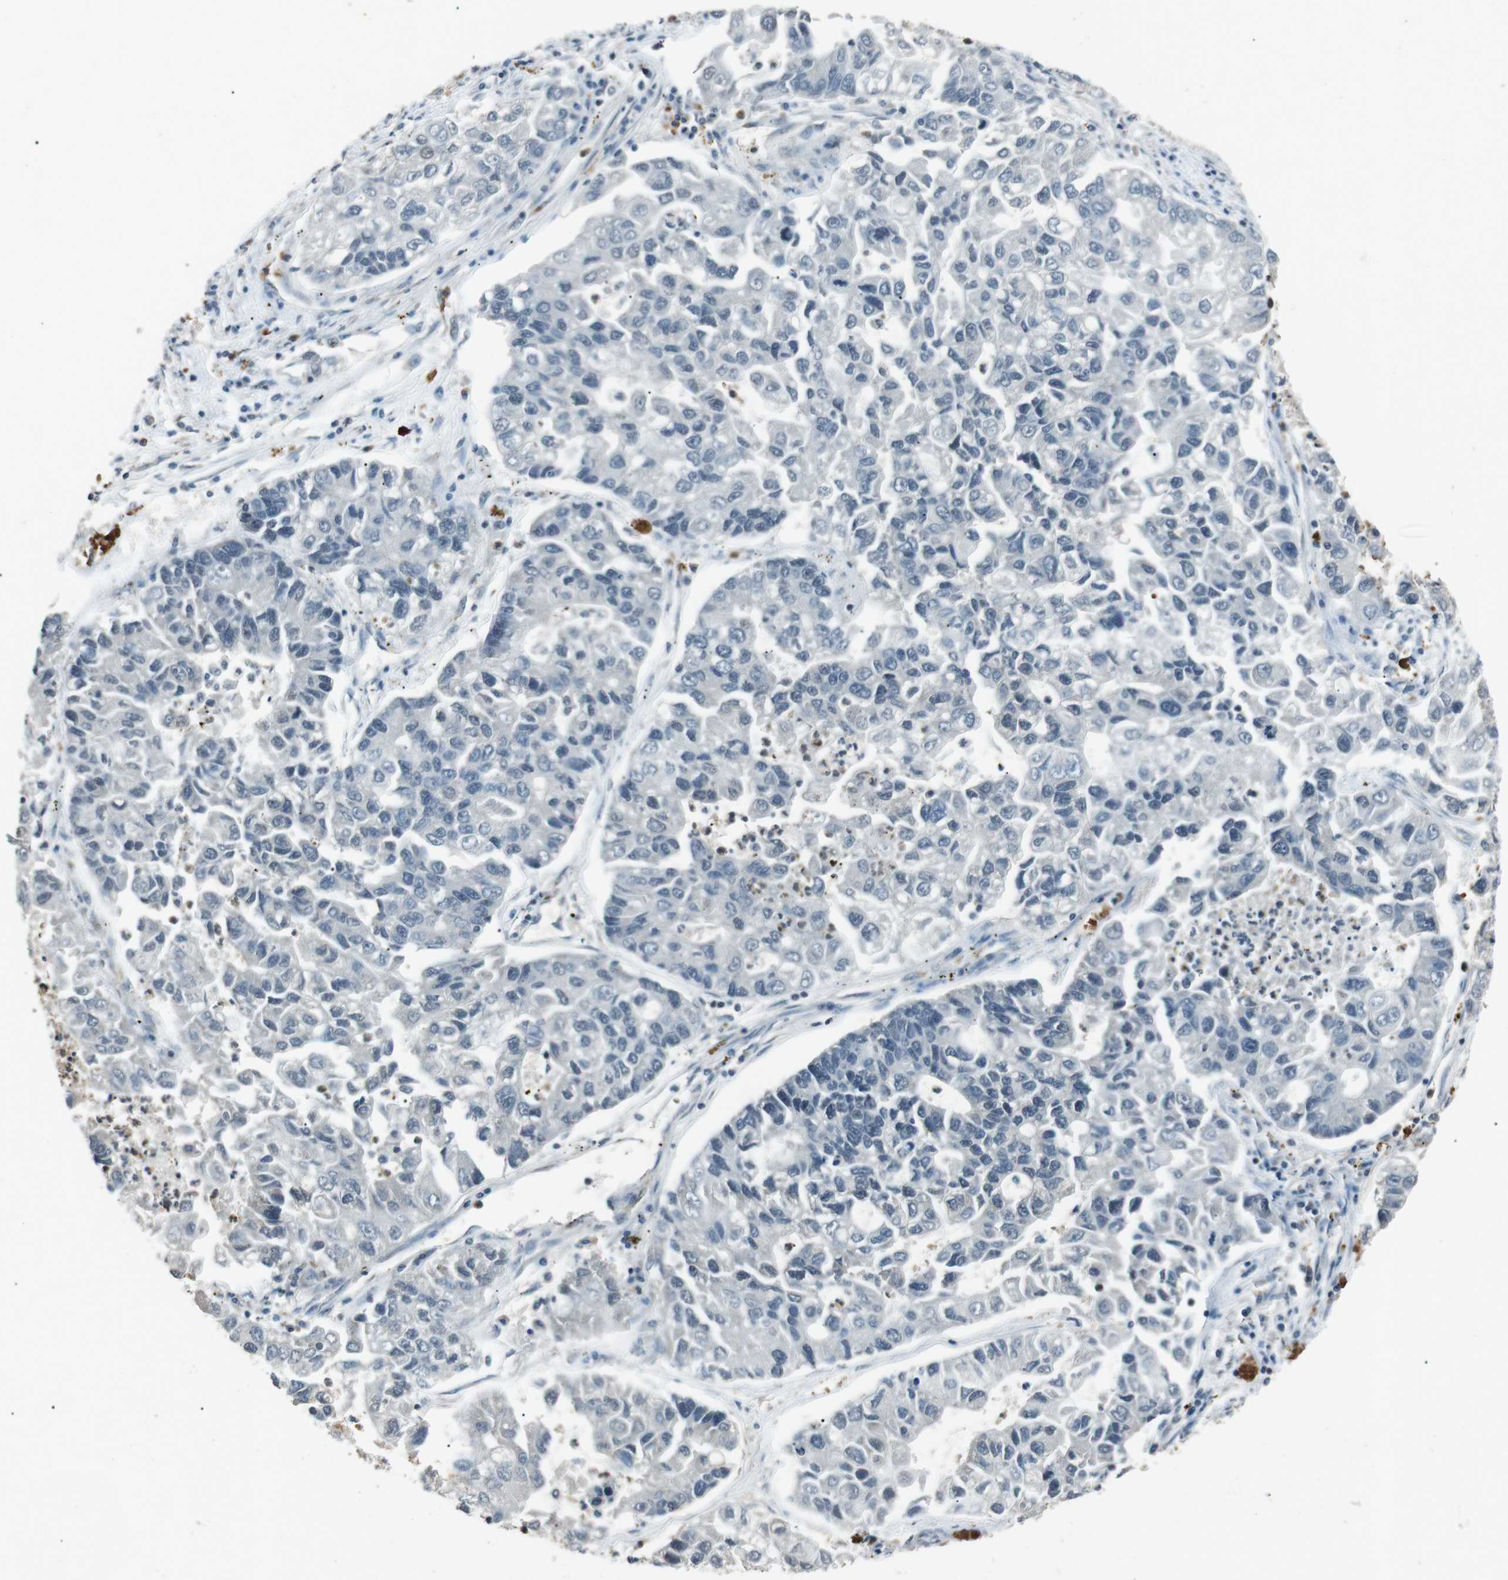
{"staining": {"intensity": "negative", "quantity": "none", "location": "none"}, "tissue": "lung cancer", "cell_type": "Tumor cells", "image_type": "cancer", "snomed": [{"axis": "morphology", "description": "Adenocarcinoma, NOS"}, {"axis": "topography", "description": "Lung"}], "caption": "This is an immunohistochemistry micrograph of human lung cancer (adenocarcinoma). There is no expression in tumor cells.", "gene": "NEK7", "patient": {"sex": "female", "age": 51}}